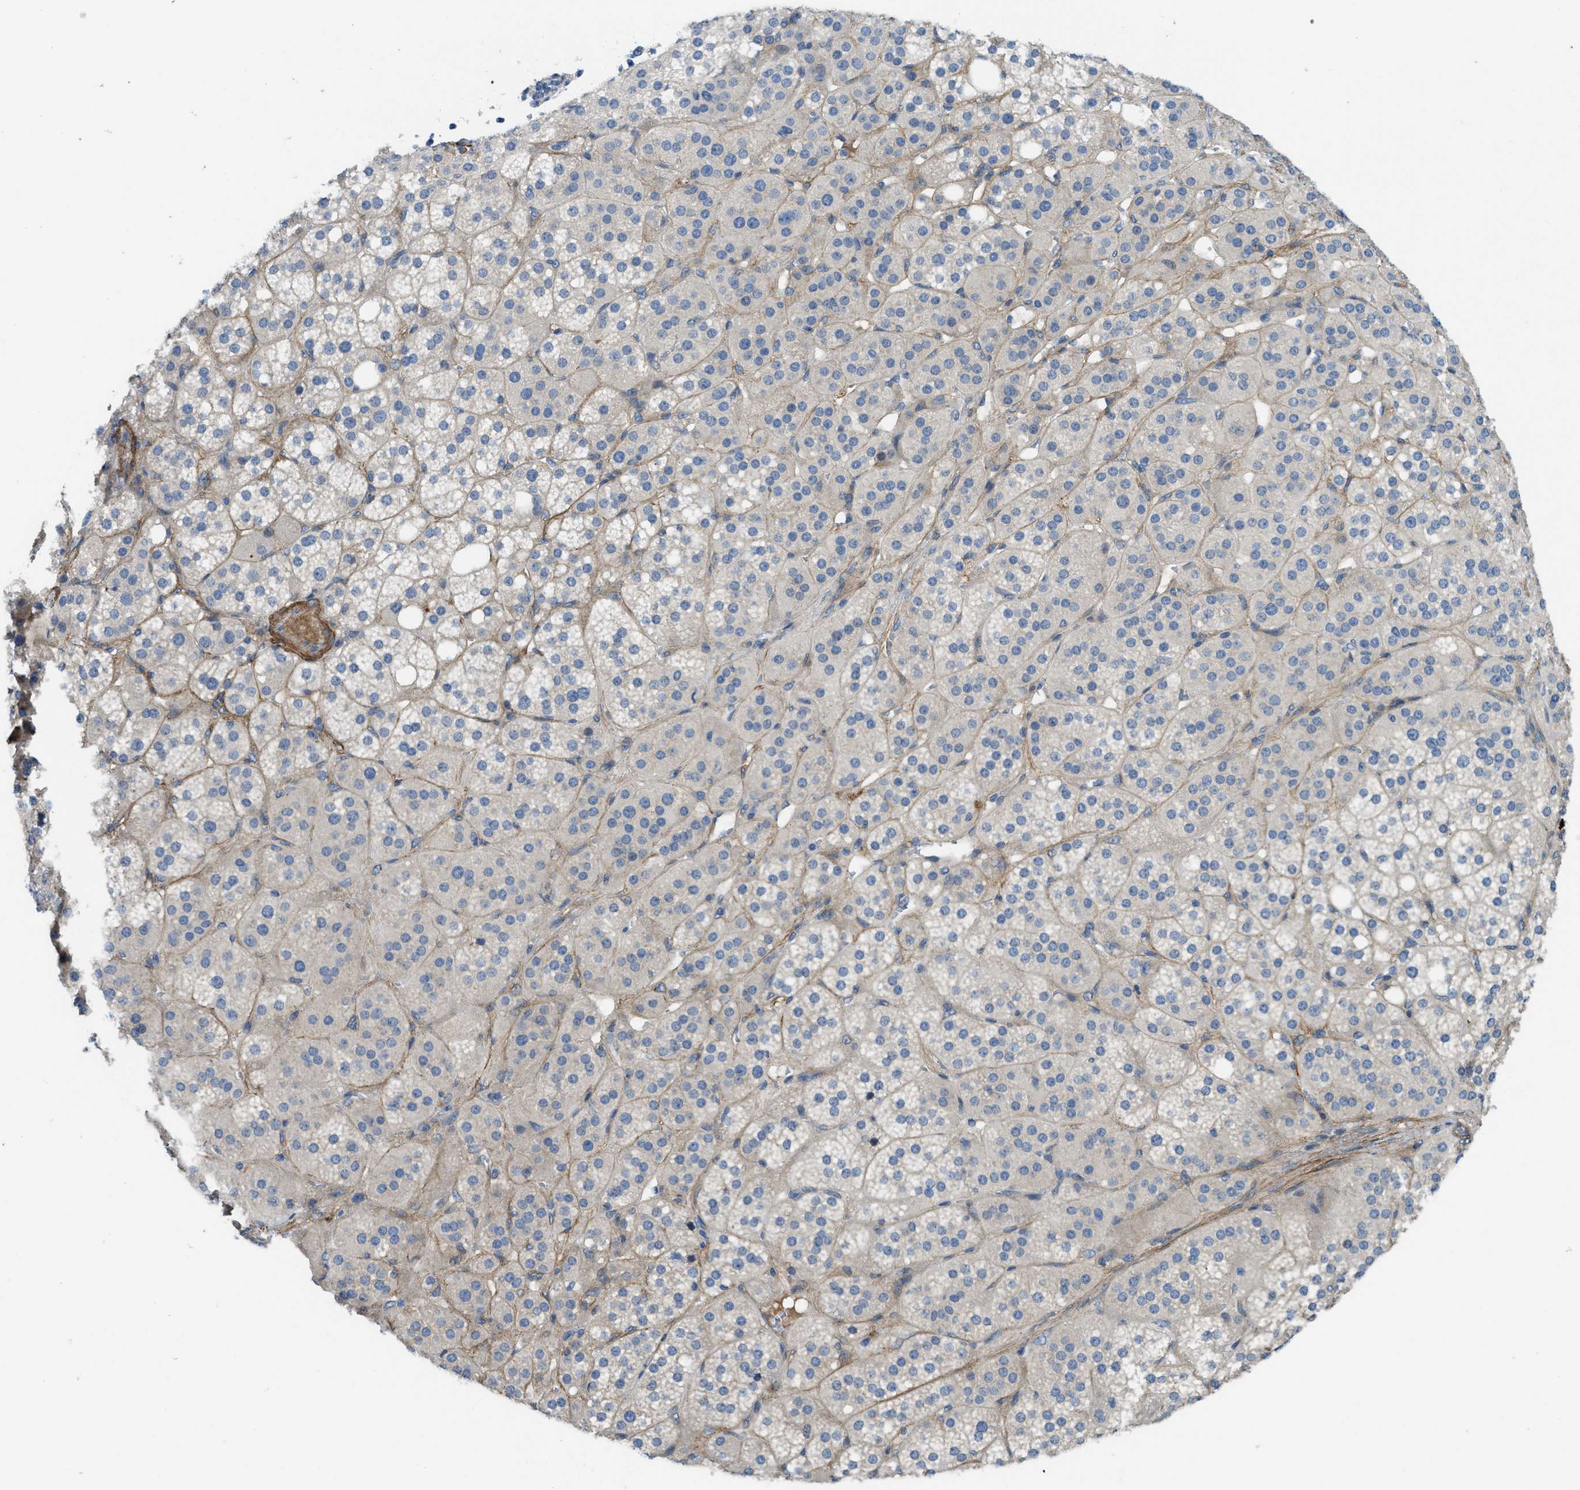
{"staining": {"intensity": "moderate", "quantity": "<25%", "location": "cytoplasmic/membranous"}, "tissue": "adrenal gland", "cell_type": "Glandular cells", "image_type": "normal", "snomed": [{"axis": "morphology", "description": "Normal tissue, NOS"}, {"axis": "topography", "description": "Adrenal gland"}], "caption": "Benign adrenal gland displays moderate cytoplasmic/membranous positivity in approximately <25% of glandular cells.", "gene": "BMPR1A", "patient": {"sex": "female", "age": 59}}